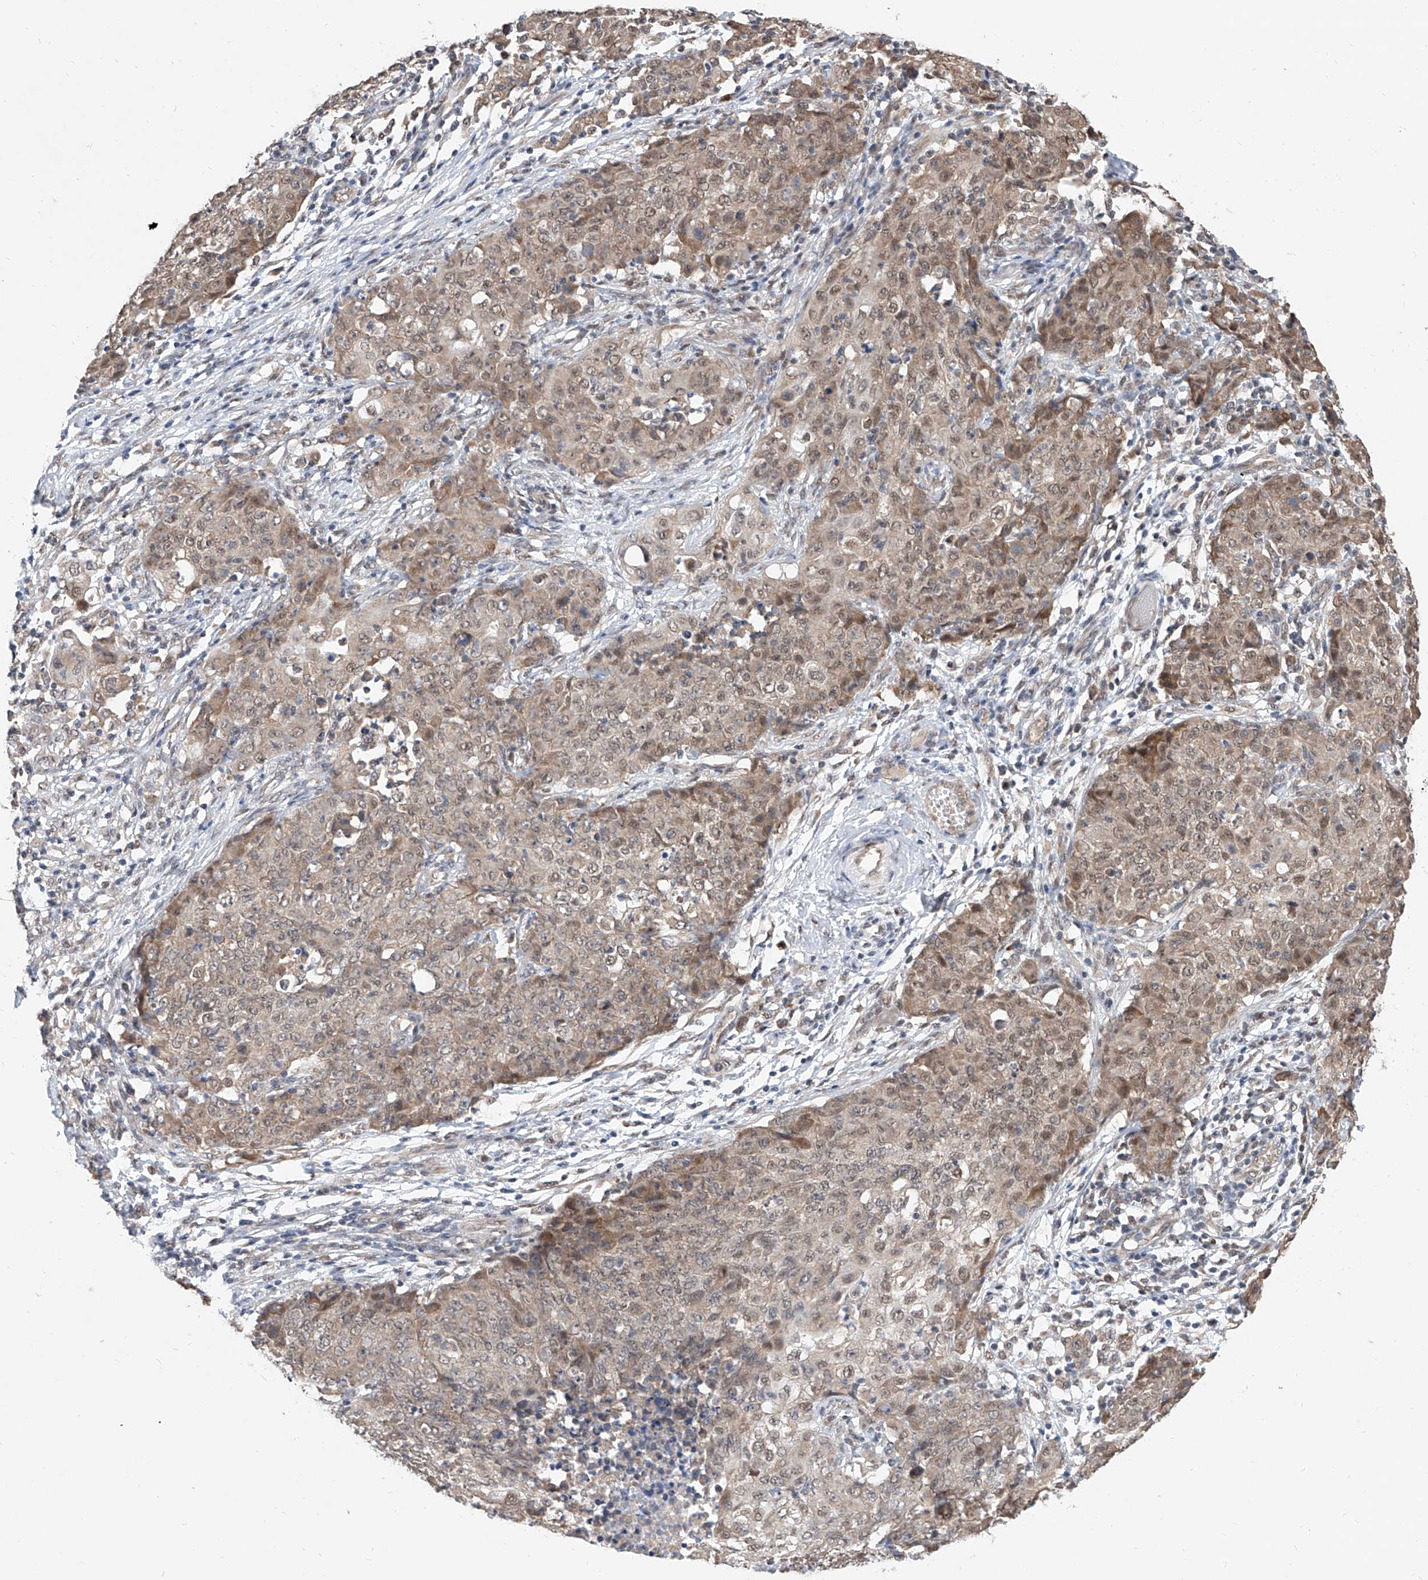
{"staining": {"intensity": "weak", "quantity": "25%-75%", "location": "cytoplasmic/membranous,nuclear"}, "tissue": "ovarian cancer", "cell_type": "Tumor cells", "image_type": "cancer", "snomed": [{"axis": "morphology", "description": "Carcinoma, endometroid"}, {"axis": "topography", "description": "Ovary"}], "caption": "Protein analysis of ovarian cancer (endometroid carcinoma) tissue demonstrates weak cytoplasmic/membranous and nuclear positivity in about 25%-75% of tumor cells.", "gene": "CARMIL3", "patient": {"sex": "female", "age": 42}}